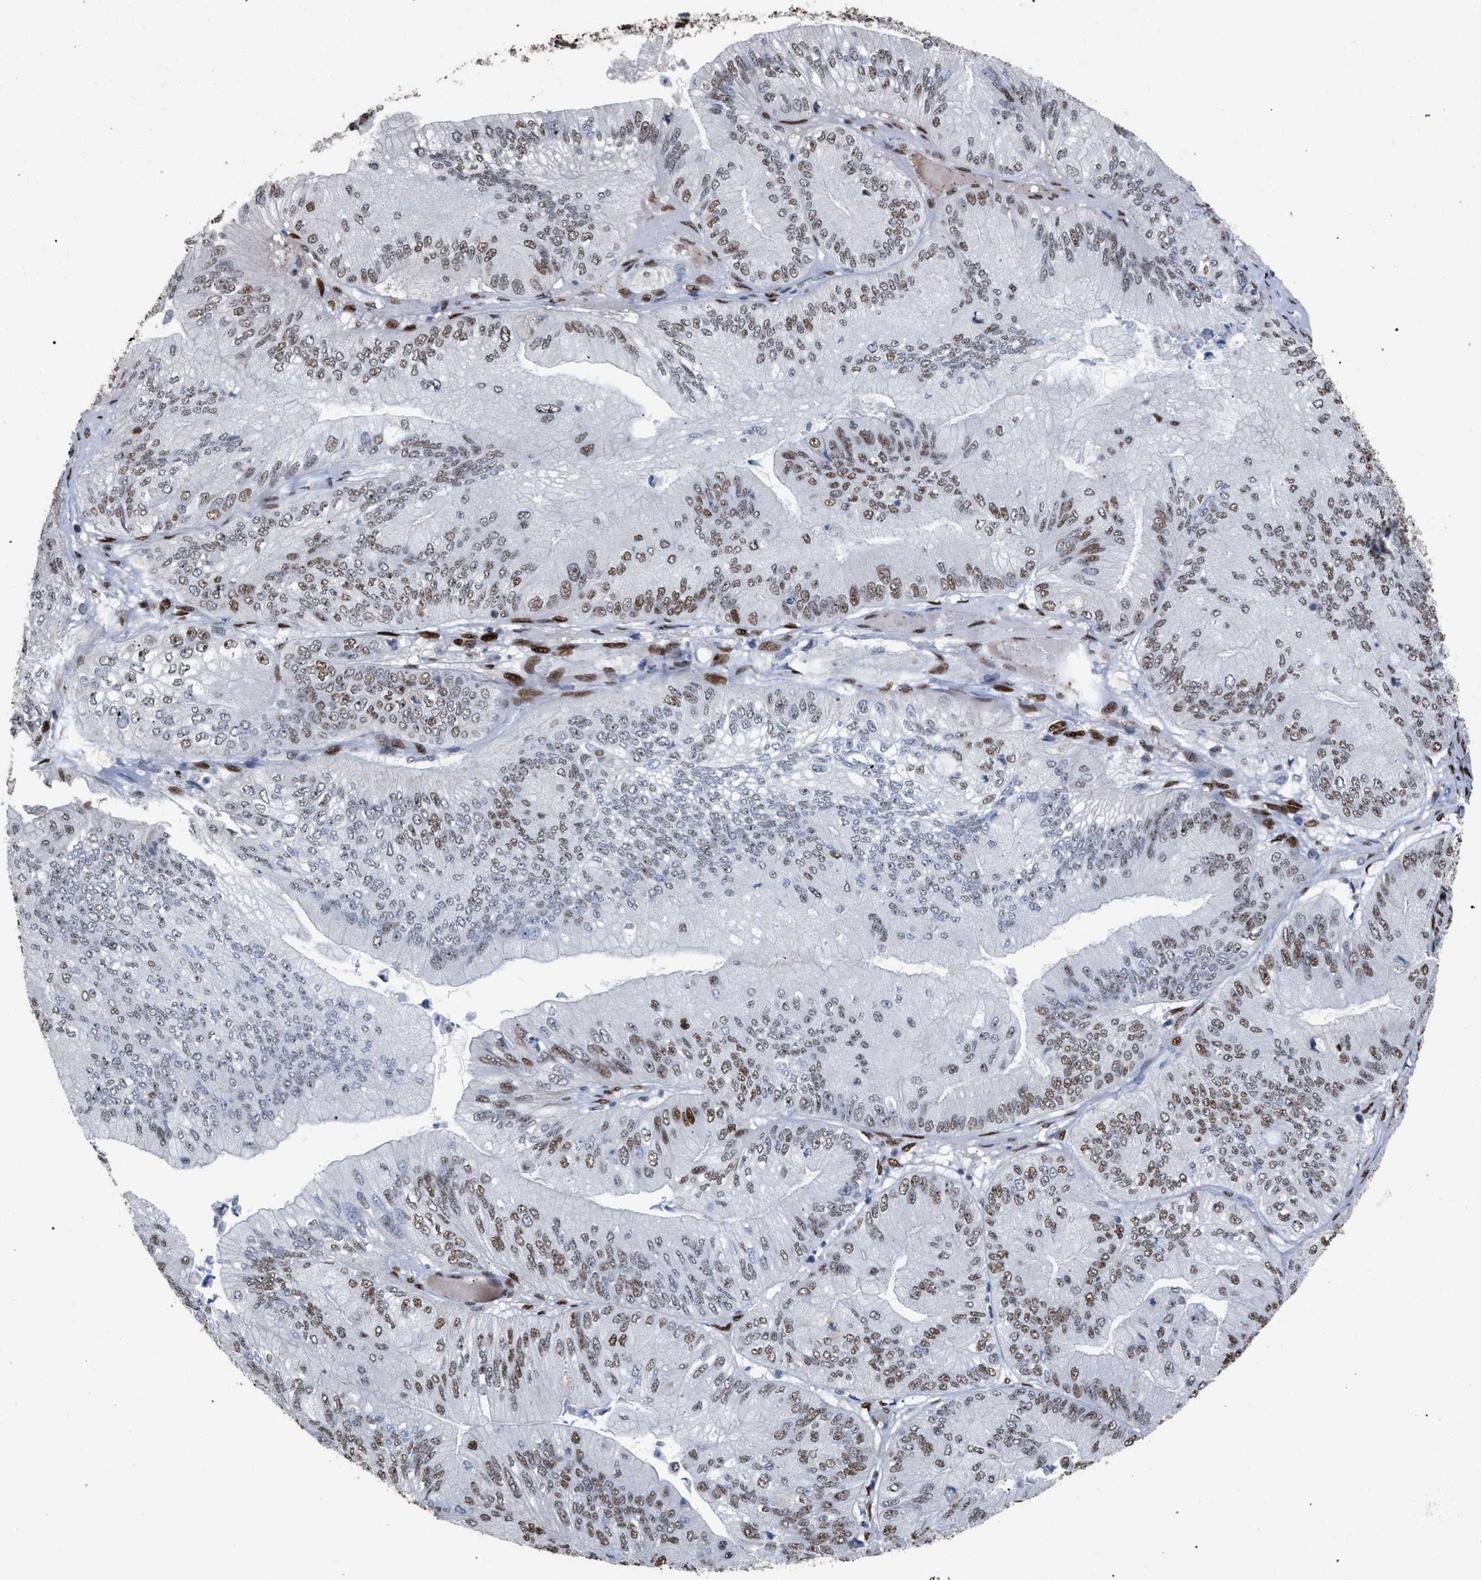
{"staining": {"intensity": "weak", "quantity": ">75%", "location": "nuclear"}, "tissue": "ovarian cancer", "cell_type": "Tumor cells", "image_type": "cancer", "snomed": [{"axis": "morphology", "description": "Cystadenocarcinoma, mucinous, NOS"}, {"axis": "topography", "description": "Ovary"}], "caption": "Ovarian mucinous cystadenocarcinoma was stained to show a protein in brown. There is low levels of weak nuclear staining in about >75% of tumor cells.", "gene": "TP53BP1", "patient": {"sex": "female", "age": 61}}